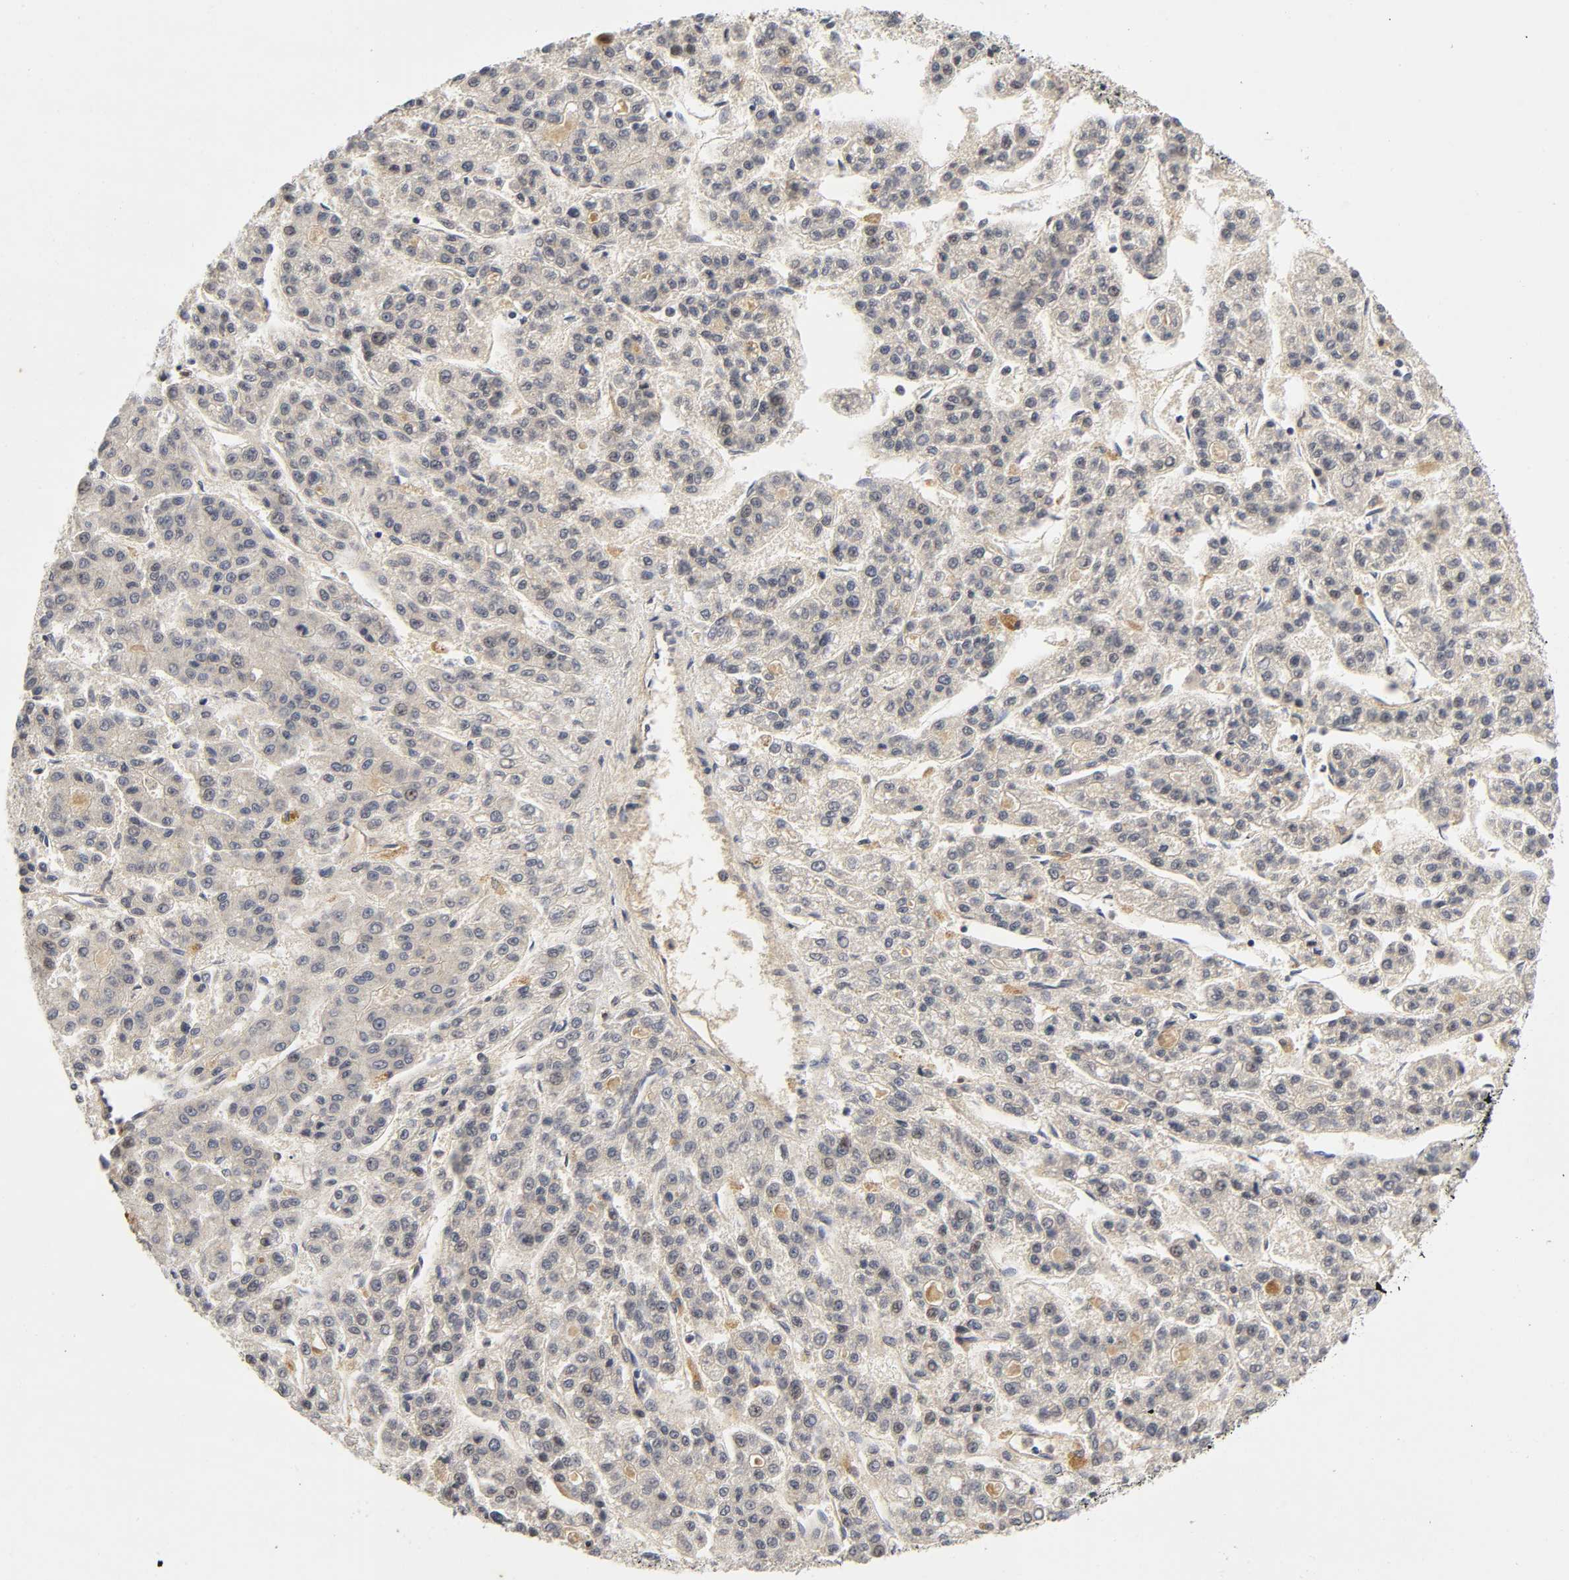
{"staining": {"intensity": "moderate", "quantity": ">75%", "location": "cytoplasmic/membranous"}, "tissue": "liver cancer", "cell_type": "Tumor cells", "image_type": "cancer", "snomed": [{"axis": "morphology", "description": "Carcinoma, Hepatocellular, NOS"}, {"axis": "topography", "description": "Liver"}], "caption": "Liver cancer stained with a protein marker reveals moderate staining in tumor cells.", "gene": "NRP1", "patient": {"sex": "male", "age": 70}}